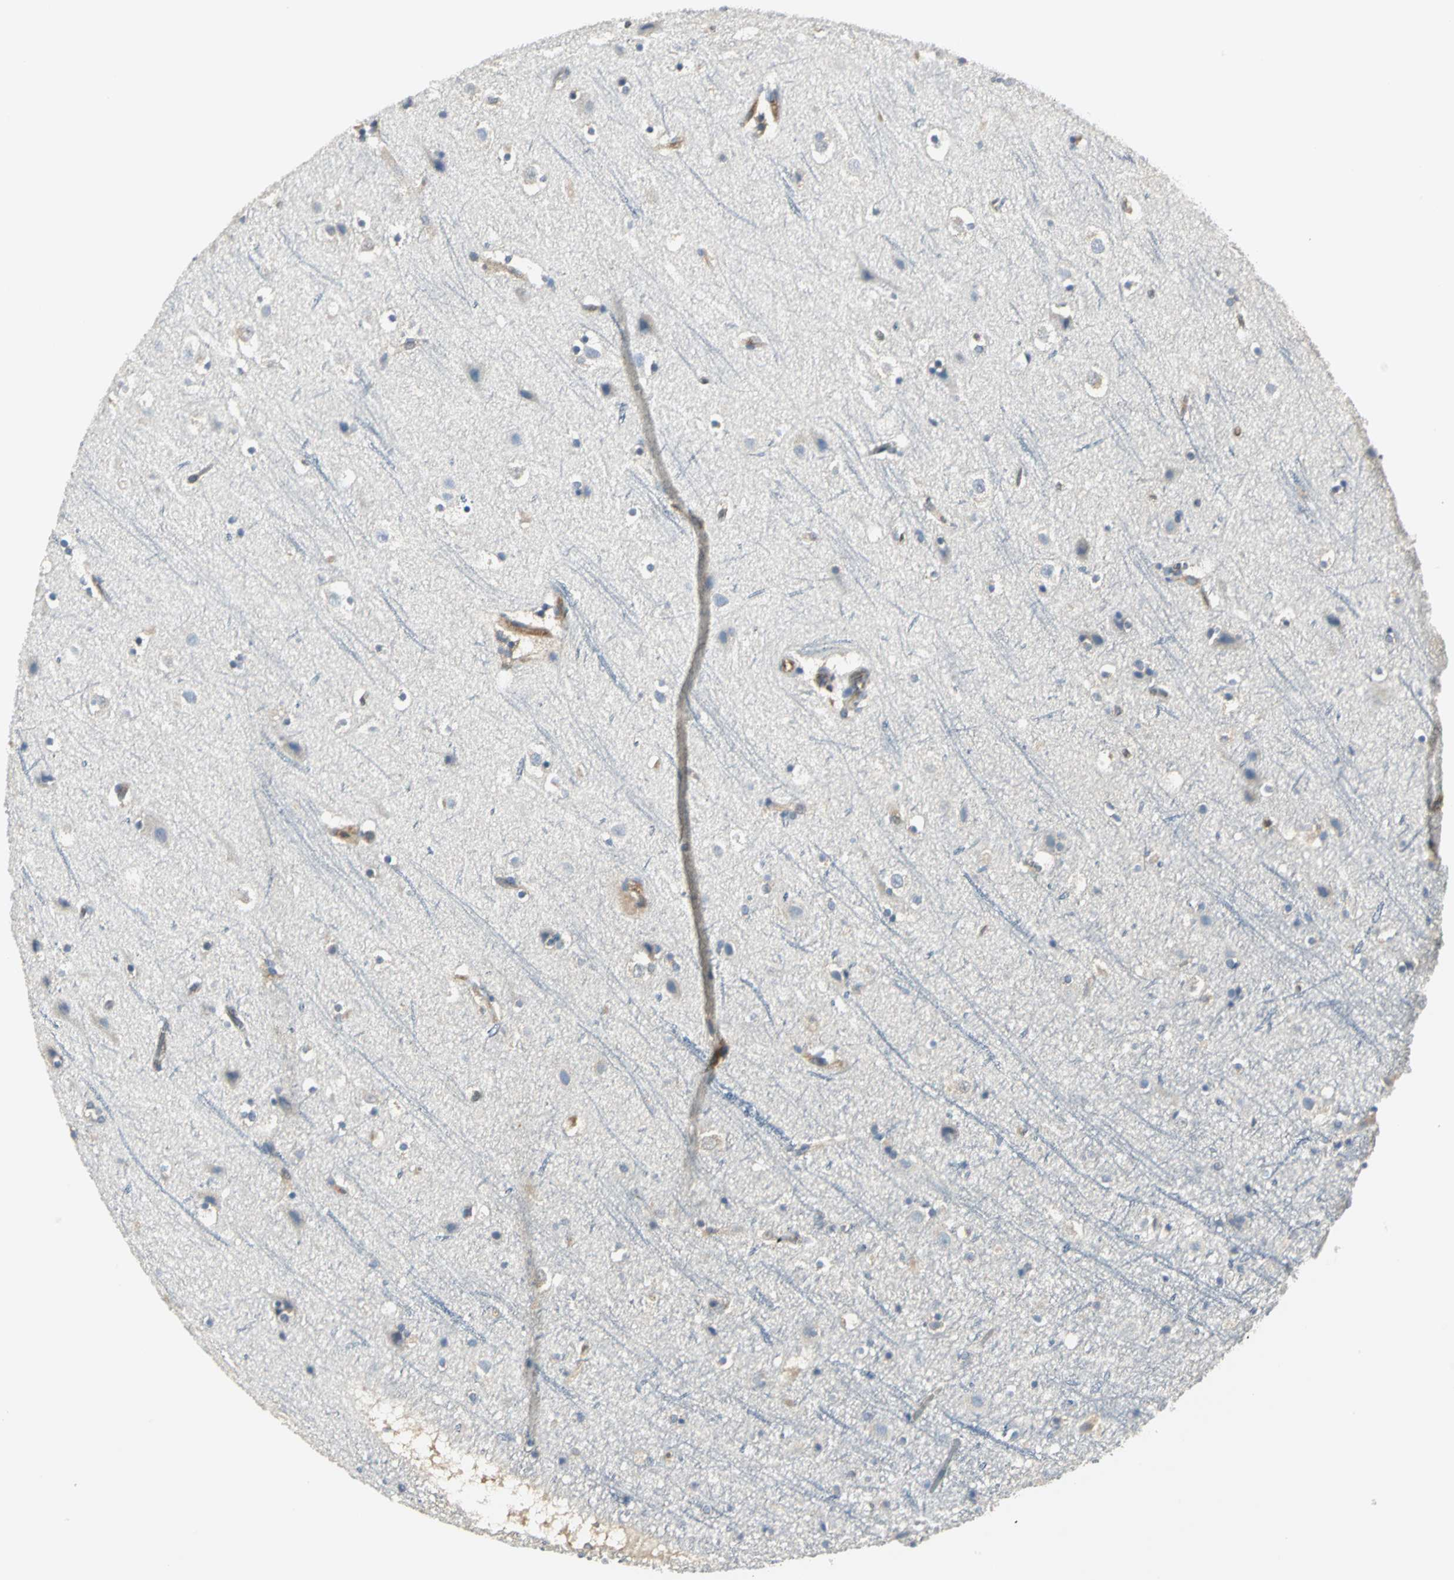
{"staining": {"intensity": "moderate", "quantity": ">75%", "location": "cytoplasmic/membranous"}, "tissue": "cerebral cortex", "cell_type": "Endothelial cells", "image_type": "normal", "snomed": [{"axis": "morphology", "description": "Normal tissue, NOS"}, {"axis": "topography", "description": "Cerebral cortex"}], "caption": "Immunohistochemical staining of unremarkable cerebral cortex shows >75% levels of moderate cytoplasmic/membranous protein positivity in approximately >75% of endothelial cells. The staining is performed using DAB brown chromogen to label protein expression. The nuclei are counter-stained blue using hematoxylin.", "gene": "CHRNB1", "patient": {"sex": "male", "age": 45}}